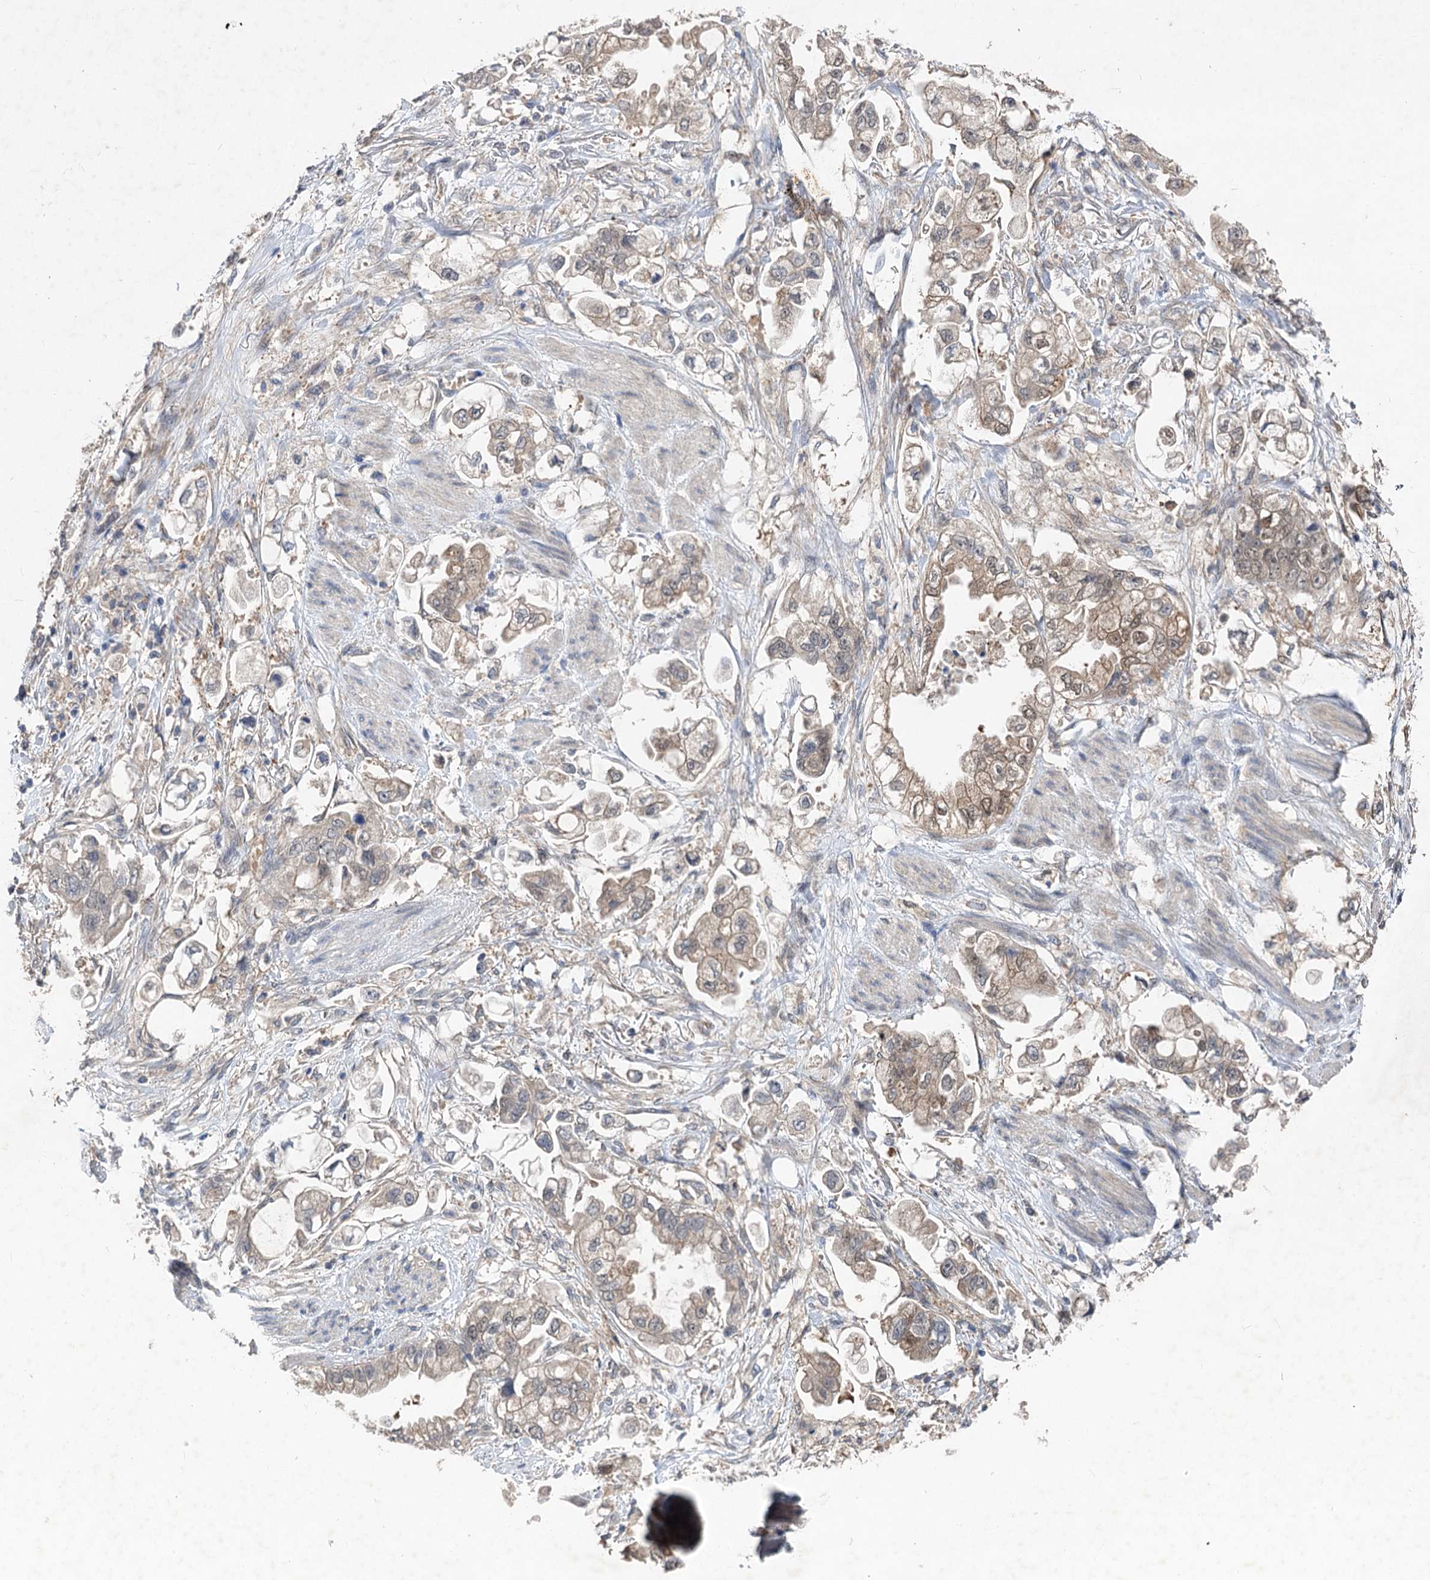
{"staining": {"intensity": "weak", "quantity": ">75%", "location": "cytoplasmic/membranous"}, "tissue": "stomach cancer", "cell_type": "Tumor cells", "image_type": "cancer", "snomed": [{"axis": "morphology", "description": "Adenocarcinoma, NOS"}, {"axis": "topography", "description": "Stomach"}], "caption": "The immunohistochemical stain highlights weak cytoplasmic/membranous expression in tumor cells of stomach cancer tissue.", "gene": "NUDCD2", "patient": {"sex": "male", "age": 62}}